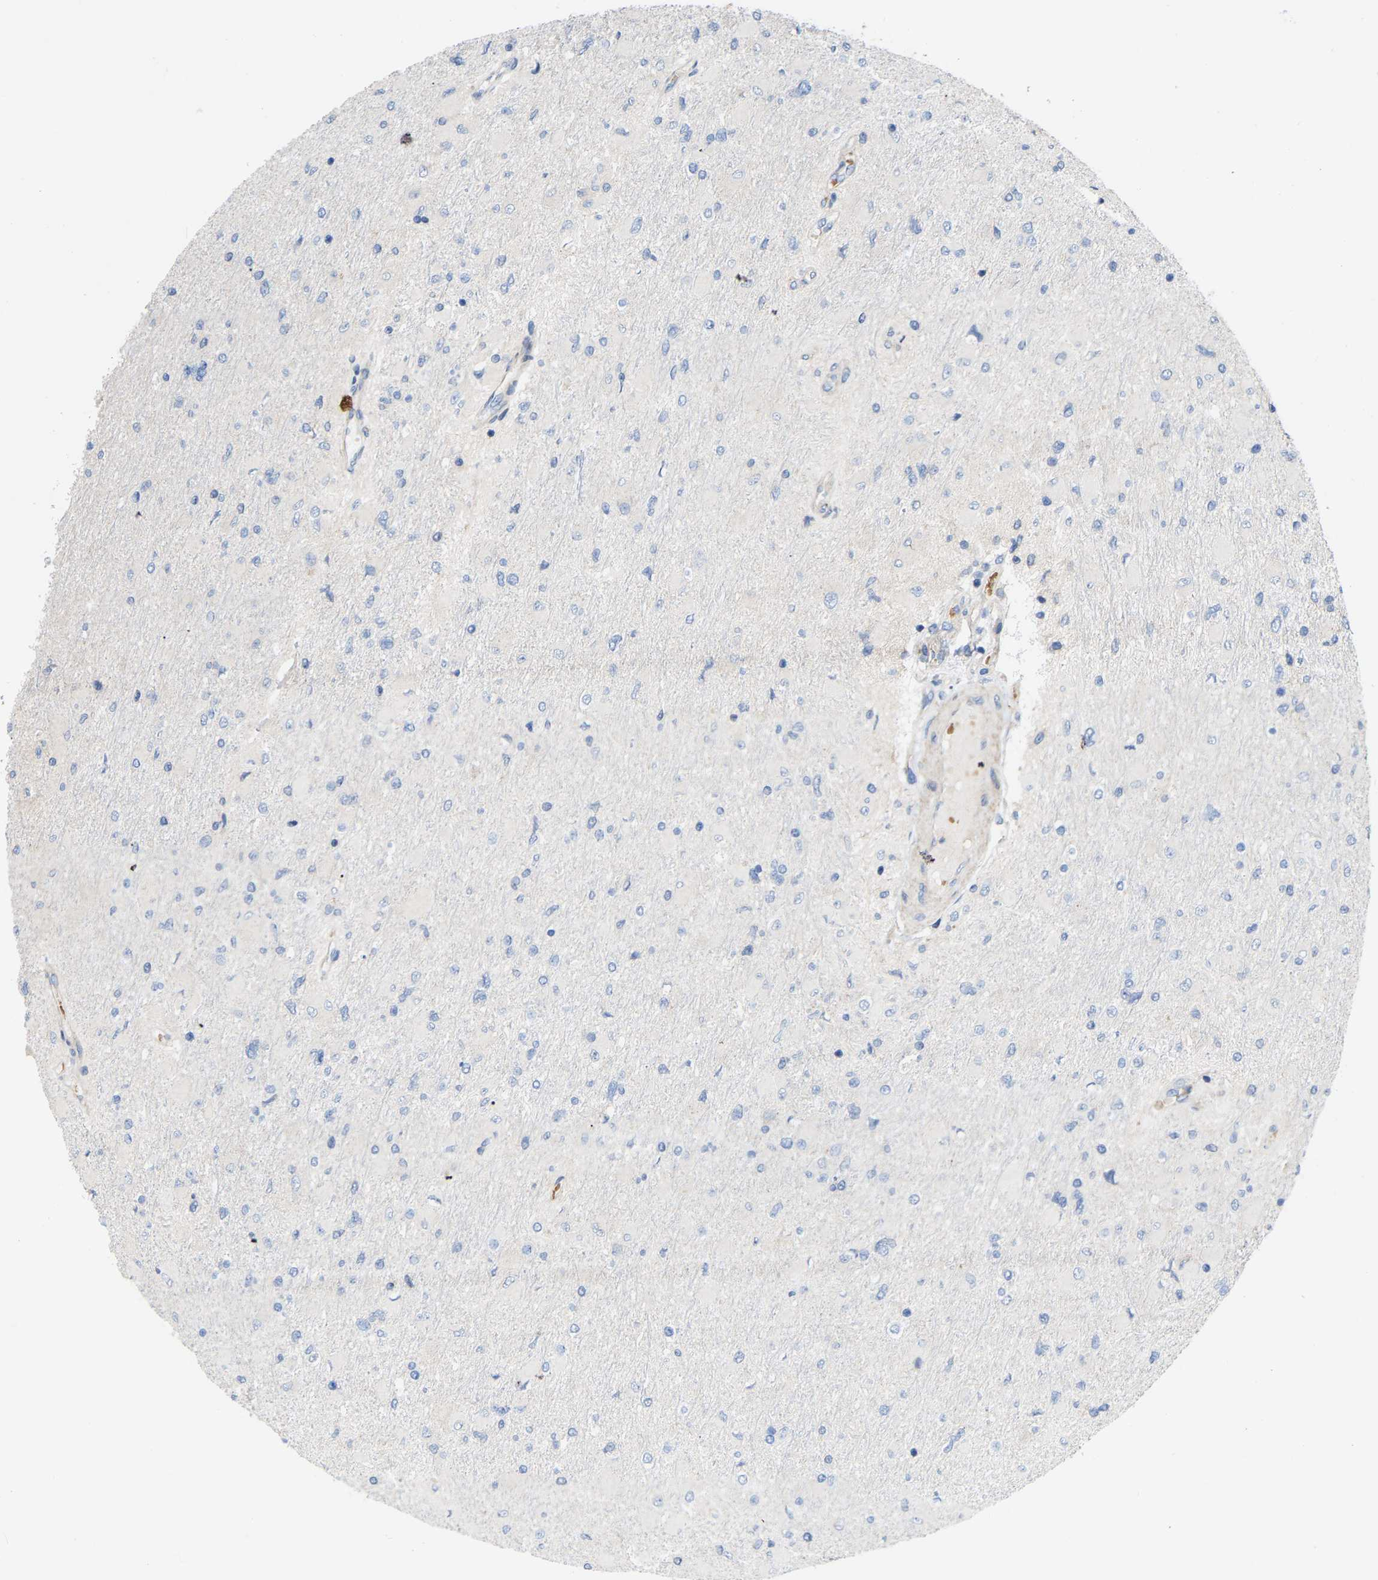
{"staining": {"intensity": "negative", "quantity": "none", "location": "none"}, "tissue": "glioma", "cell_type": "Tumor cells", "image_type": "cancer", "snomed": [{"axis": "morphology", "description": "Glioma, malignant, High grade"}, {"axis": "topography", "description": "Cerebral cortex"}], "caption": "DAB (3,3'-diaminobenzidine) immunohistochemical staining of human high-grade glioma (malignant) displays no significant expression in tumor cells.", "gene": "TOR1B", "patient": {"sex": "female", "age": 36}}